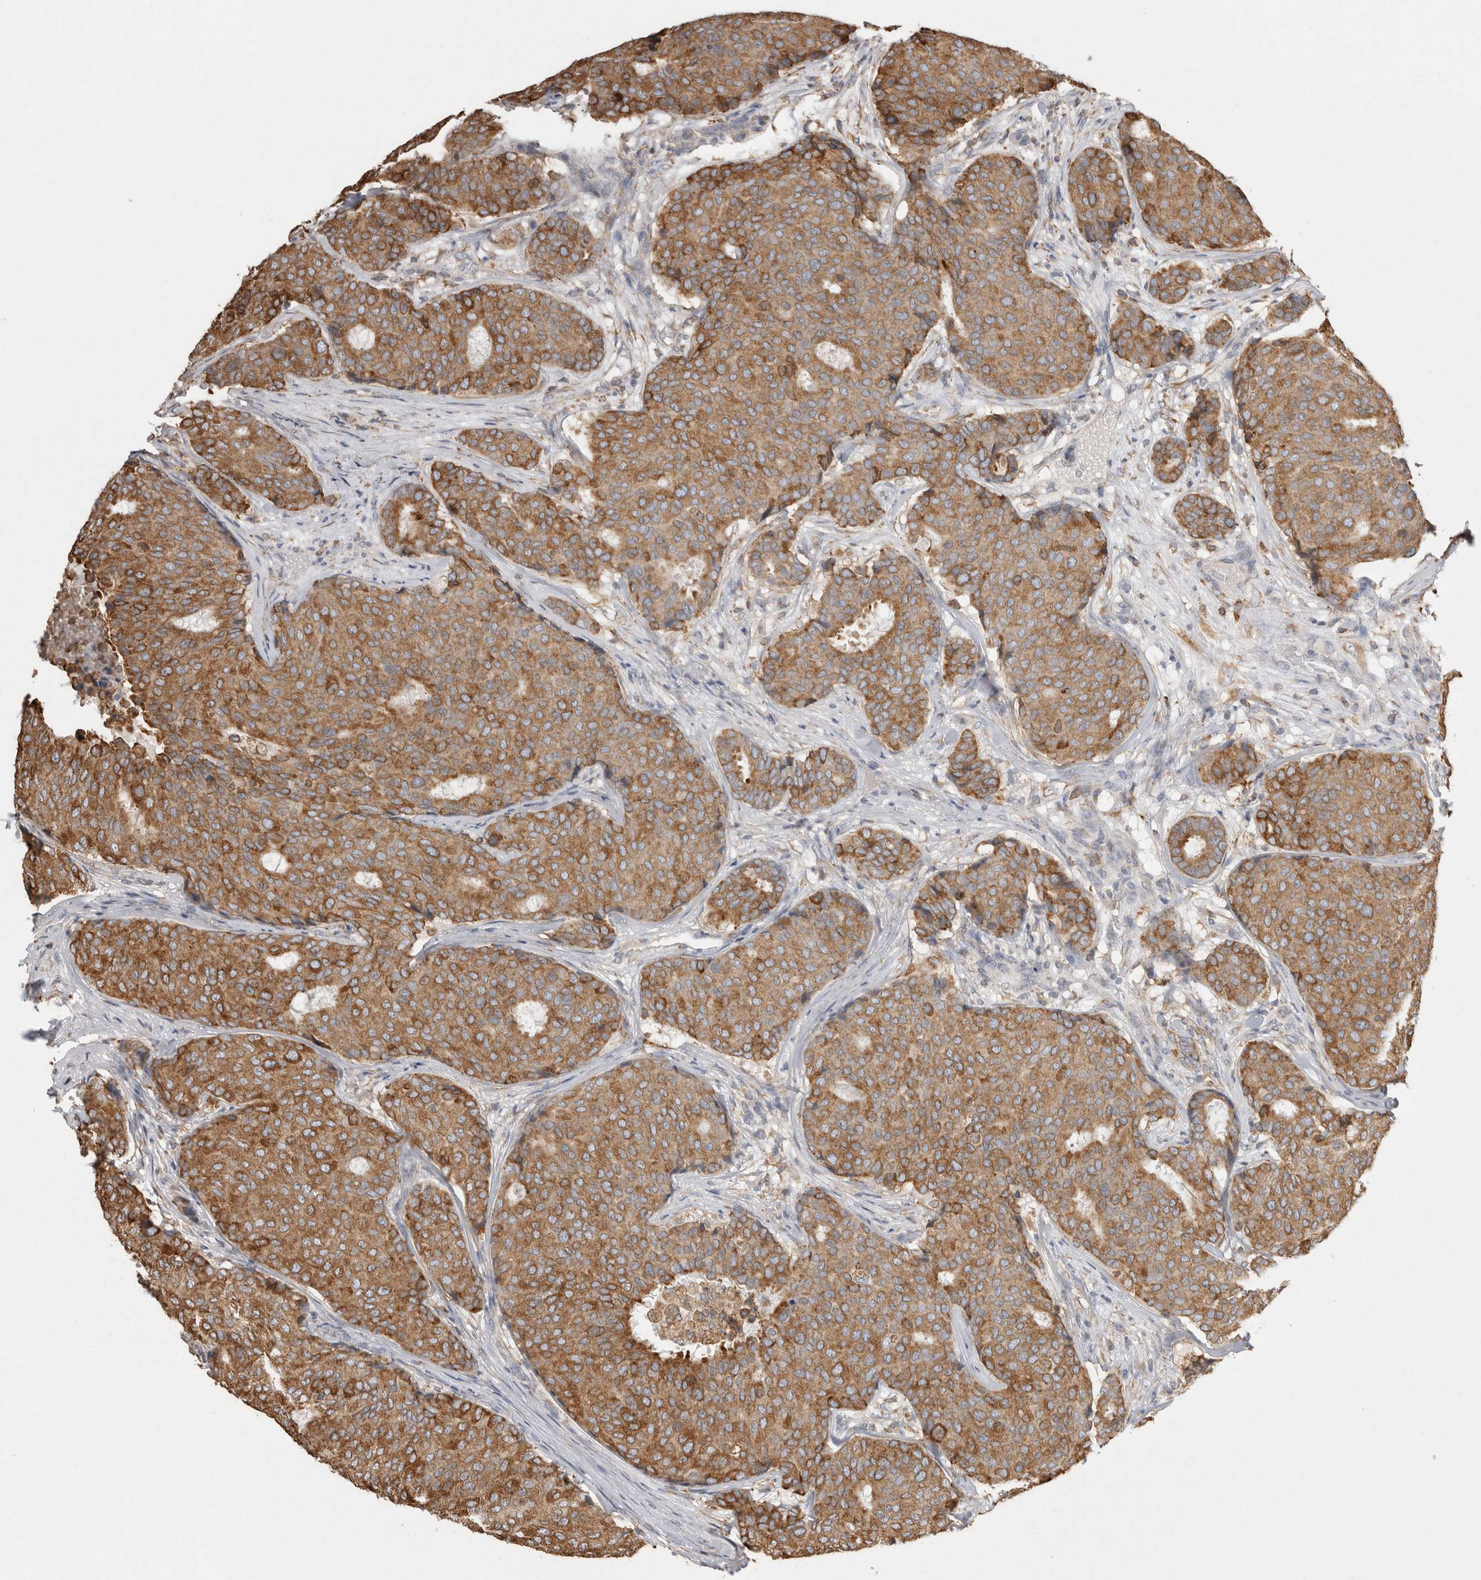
{"staining": {"intensity": "strong", "quantity": ">75%", "location": "cytoplasmic/membranous"}, "tissue": "breast cancer", "cell_type": "Tumor cells", "image_type": "cancer", "snomed": [{"axis": "morphology", "description": "Duct carcinoma"}, {"axis": "topography", "description": "Breast"}], "caption": "Immunohistochemical staining of human infiltrating ductal carcinoma (breast) exhibits high levels of strong cytoplasmic/membranous positivity in approximately >75% of tumor cells.", "gene": "LRPAP1", "patient": {"sex": "female", "age": 75}}